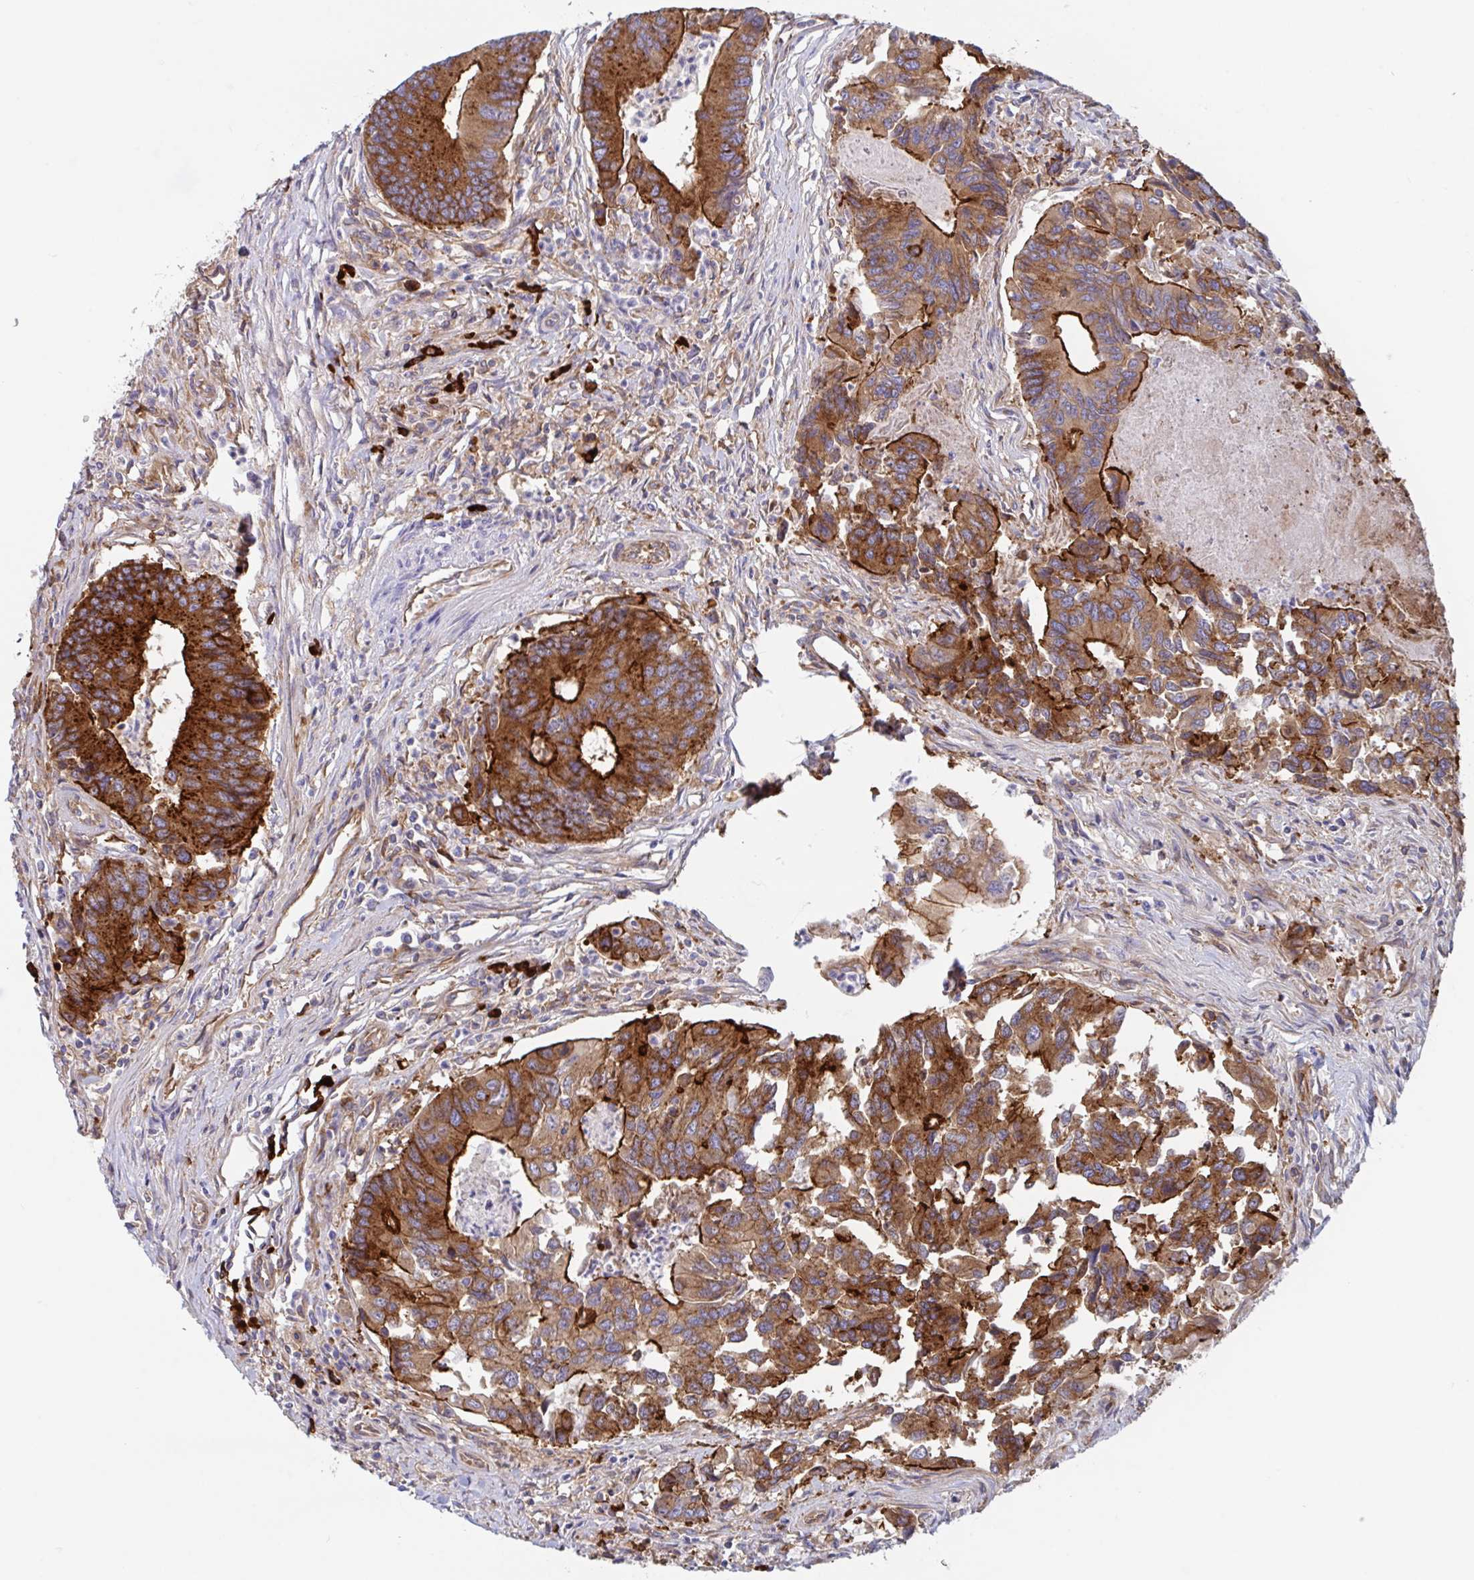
{"staining": {"intensity": "strong", "quantity": ">75%", "location": "cytoplasmic/membranous"}, "tissue": "colorectal cancer", "cell_type": "Tumor cells", "image_type": "cancer", "snomed": [{"axis": "morphology", "description": "Adenocarcinoma, NOS"}, {"axis": "topography", "description": "Colon"}], "caption": "Colorectal cancer was stained to show a protein in brown. There is high levels of strong cytoplasmic/membranous expression in approximately >75% of tumor cells.", "gene": "YARS2", "patient": {"sex": "female", "age": 67}}